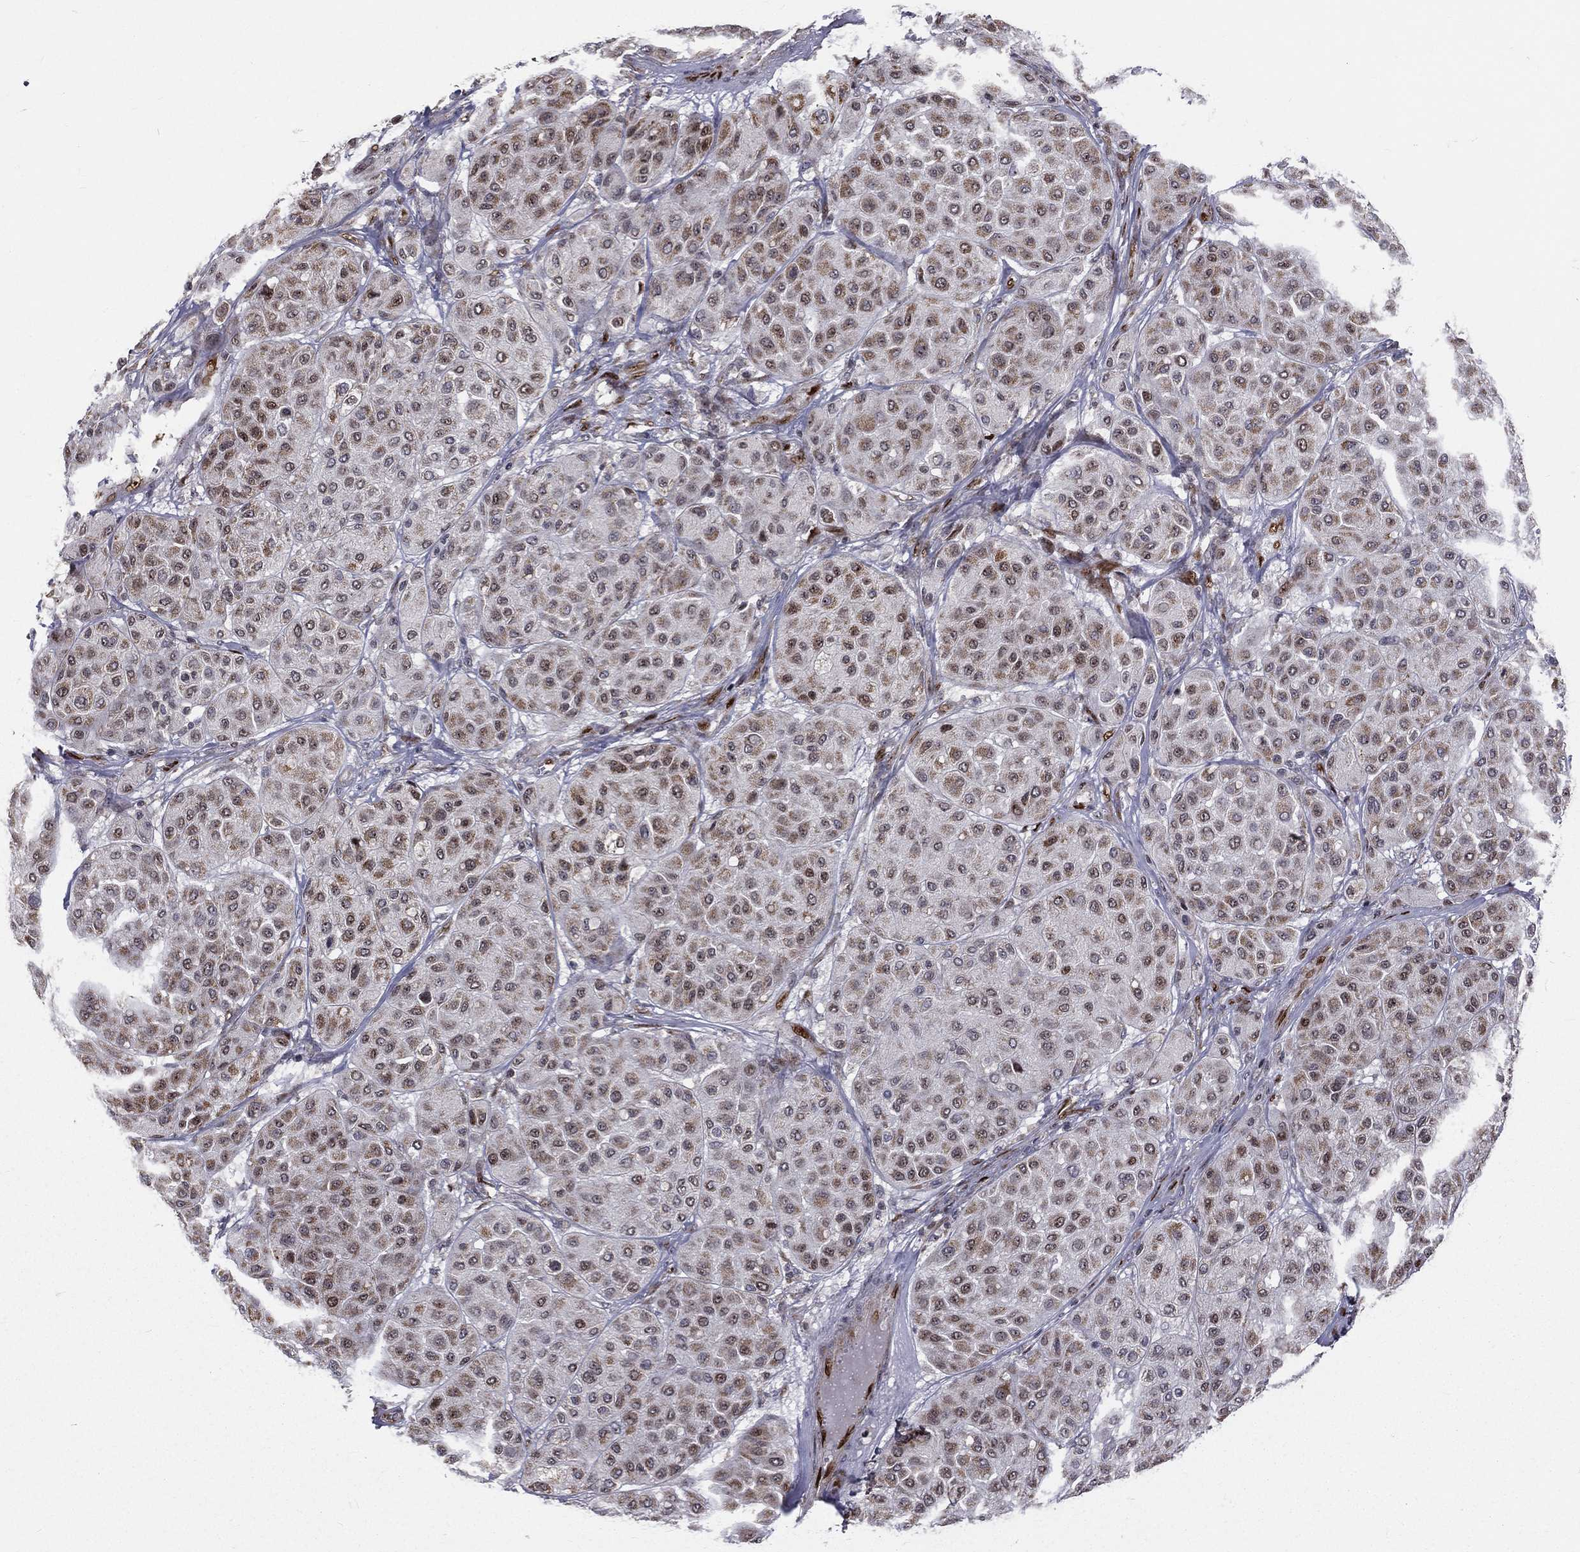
{"staining": {"intensity": "moderate", "quantity": "<25%", "location": "cytoplasmic/membranous"}, "tissue": "melanoma", "cell_type": "Tumor cells", "image_type": "cancer", "snomed": [{"axis": "morphology", "description": "Malignant melanoma, Metastatic site"}, {"axis": "topography", "description": "Smooth muscle"}], "caption": "This is an image of immunohistochemistry (IHC) staining of melanoma, which shows moderate expression in the cytoplasmic/membranous of tumor cells.", "gene": "ZEB1", "patient": {"sex": "male", "age": 41}}